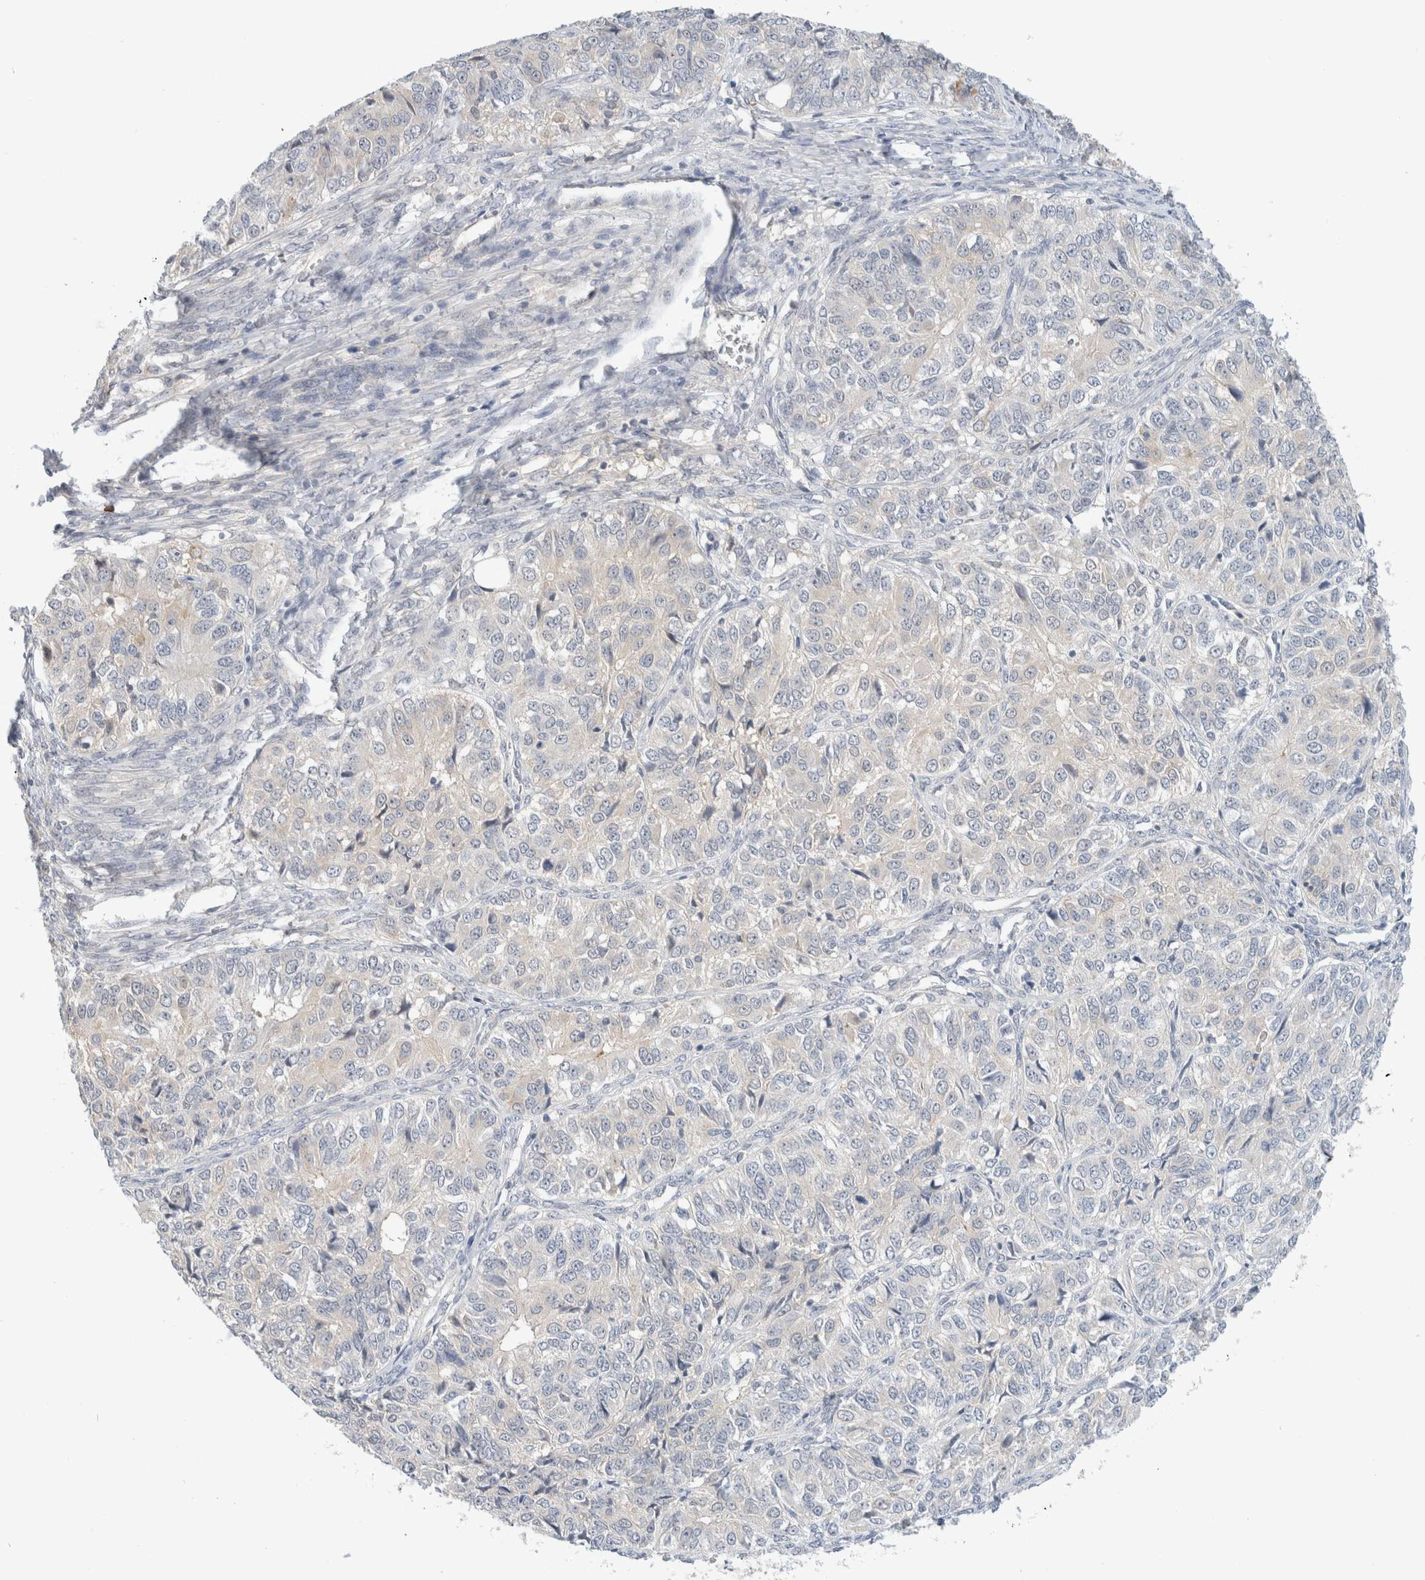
{"staining": {"intensity": "negative", "quantity": "none", "location": "none"}, "tissue": "ovarian cancer", "cell_type": "Tumor cells", "image_type": "cancer", "snomed": [{"axis": "morphology", "description": "Carcinoma, endometroid"}, {"axis": "topography", "description": "Ovary"}], "caption": "Tumor cells are negative for protein expression in human ovarian cancer.", "gene": "SDR16C5", "patient": {"sex": "female", "age": 51}}